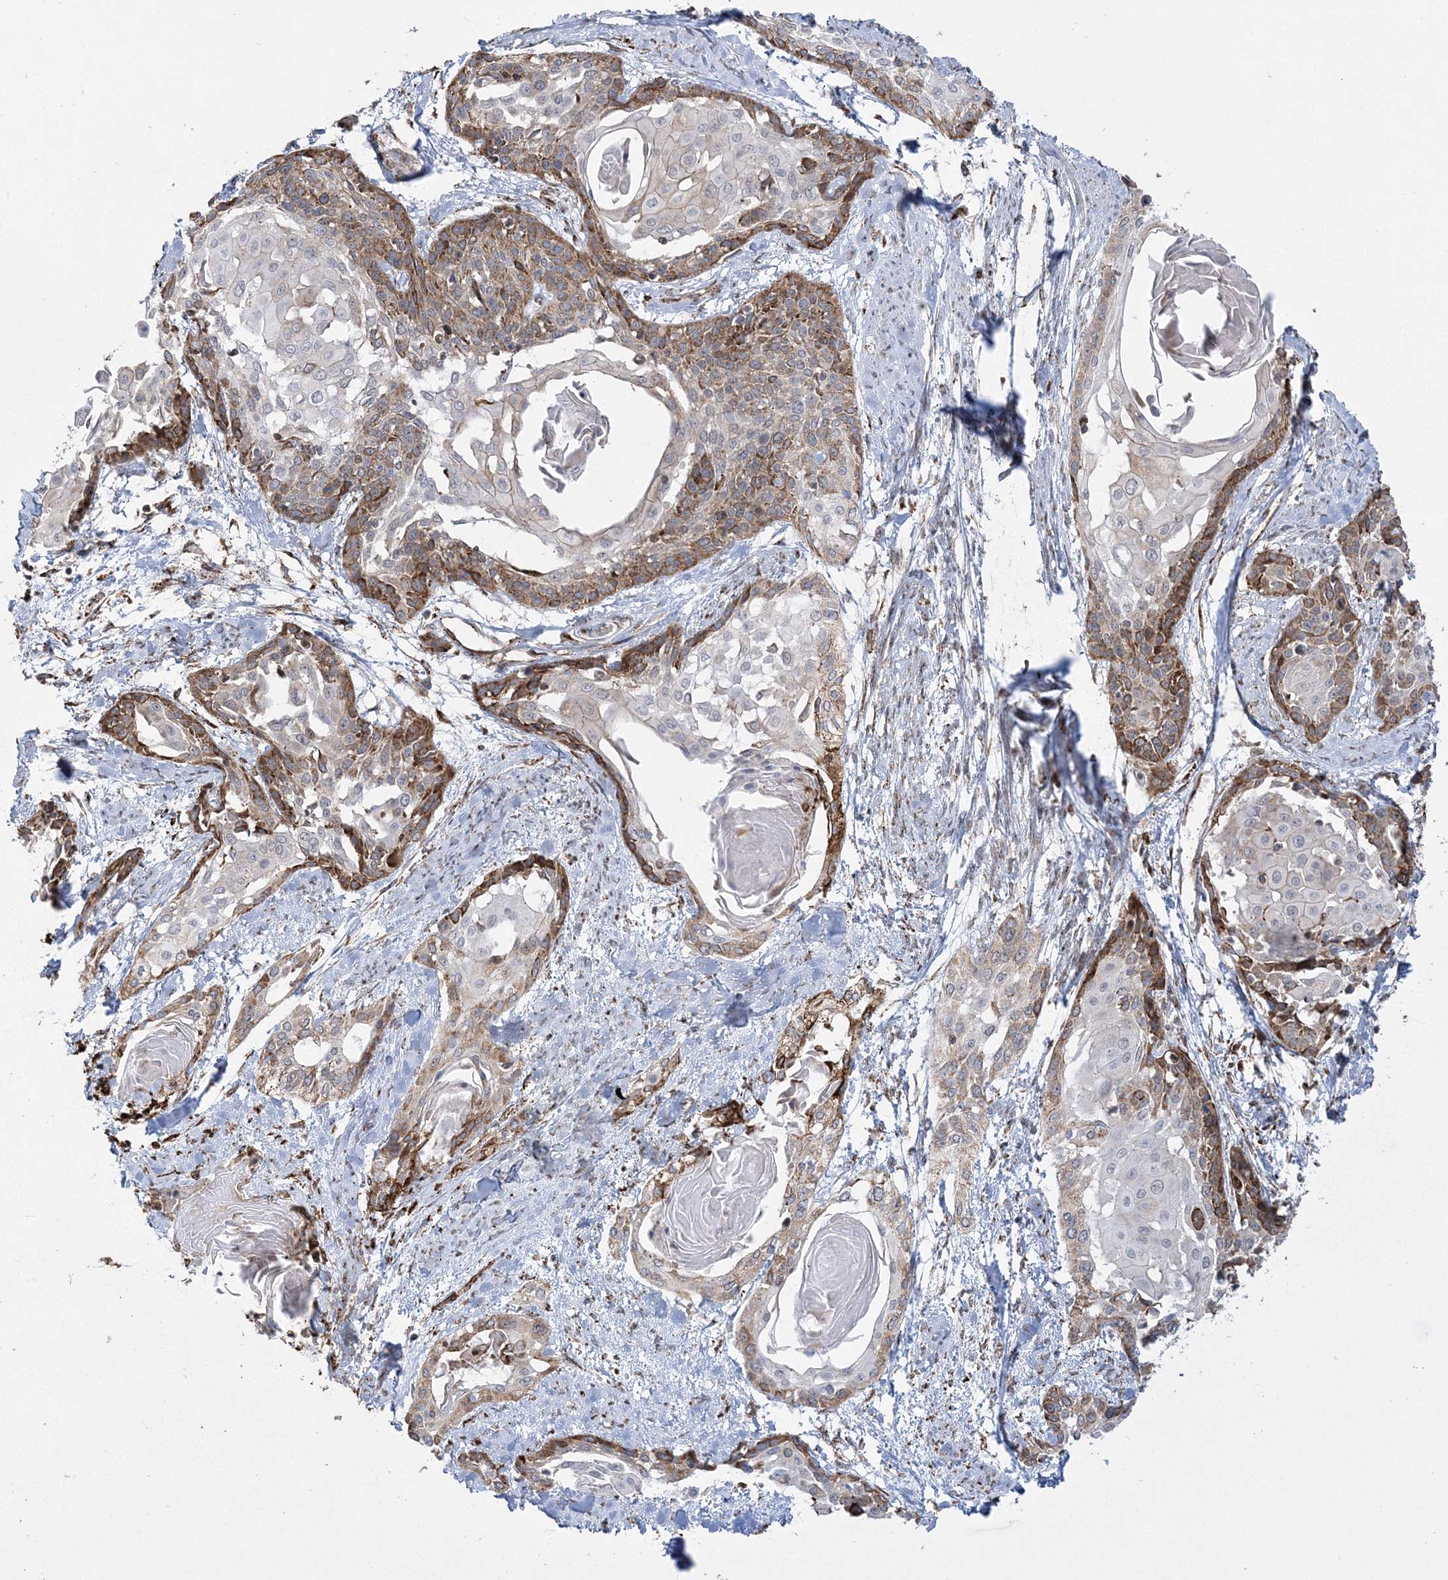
{"staining": {"intensity": "moderate", "quantity": "25%-75%", "location": "cytoplasmic/membranous"}, "tissue": "cervical cancer", "cell_type": "Tumor cells", "image_type": "cancer", "snomed": [{"axis": "morphology", "description": "Squamous cell carcinoma, NOS"}, {"axis": "topography", "description": "Cervix"}], "caption": "Protein staining exhibits moderate cytoplasmic/membranous positivity in about 25%-75% of tumor cells in cervical squamous cell carcinoma.", "gene": "EFCAB12", "patient": {"sex": "female", "age": 57}}